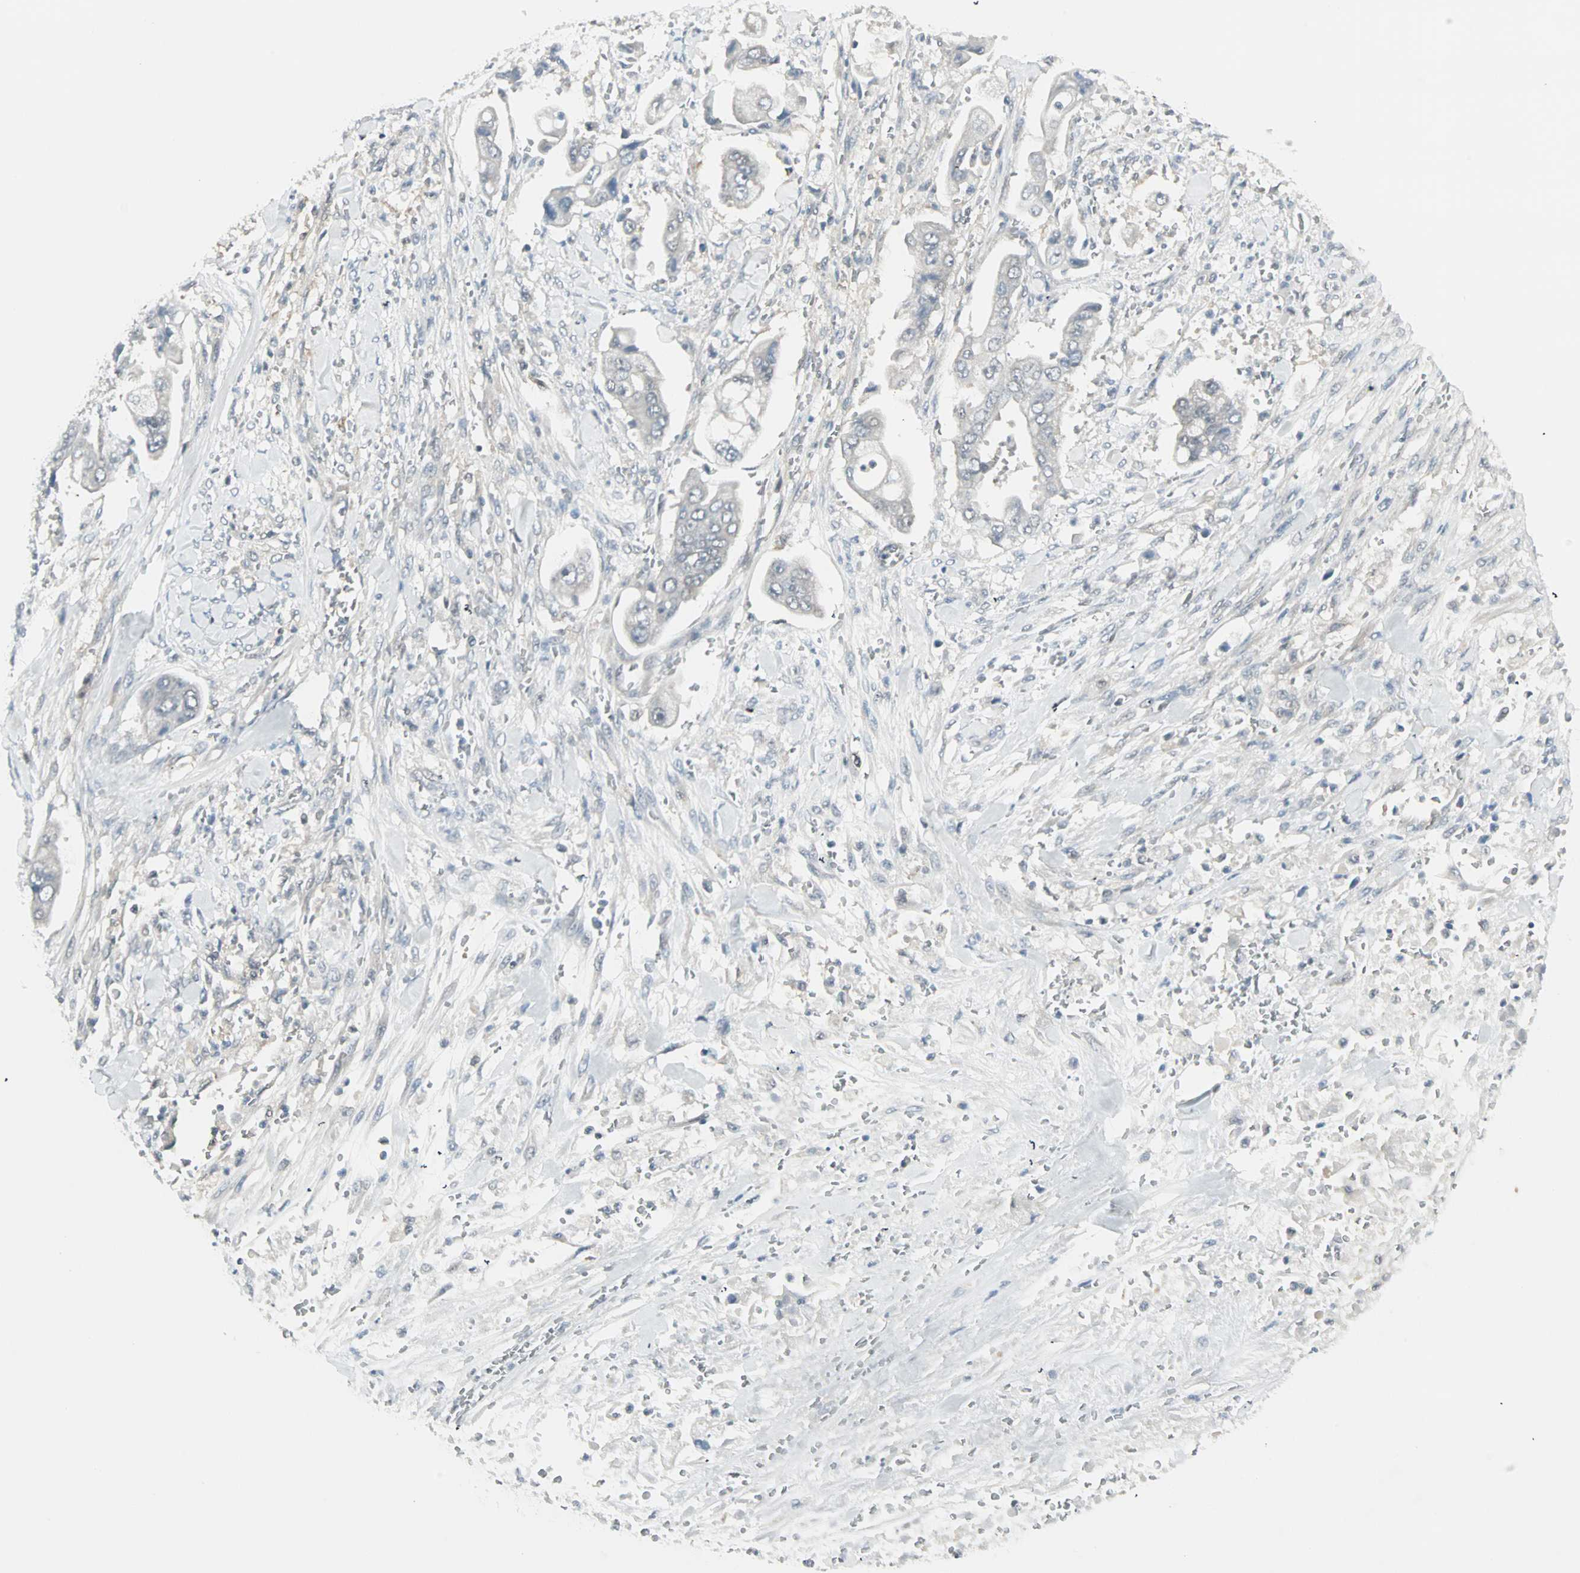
{"staining": {"intensity": "negative", "quantity": "none", "location": "none"}, "tissue": "stomach cancer", "cell_type": "Tumor cells", "image_type": "cancer", "snomed": [{"axis": "morphology", "description": "Adenocarcinoma, NOS"}, {"axis": "topography", "description": "Stomach"}], "caption": "A high-resolution image shows immunohistochemistry (IHC) staining of stomach cancer, which reveals no significant positivity in tumor cells. (DAB (3,3'-diaminobenzidine) immunohistochemistry, high magnification).", "gene": "PTPA", "patient": {"sex": "male", "age": 62}}